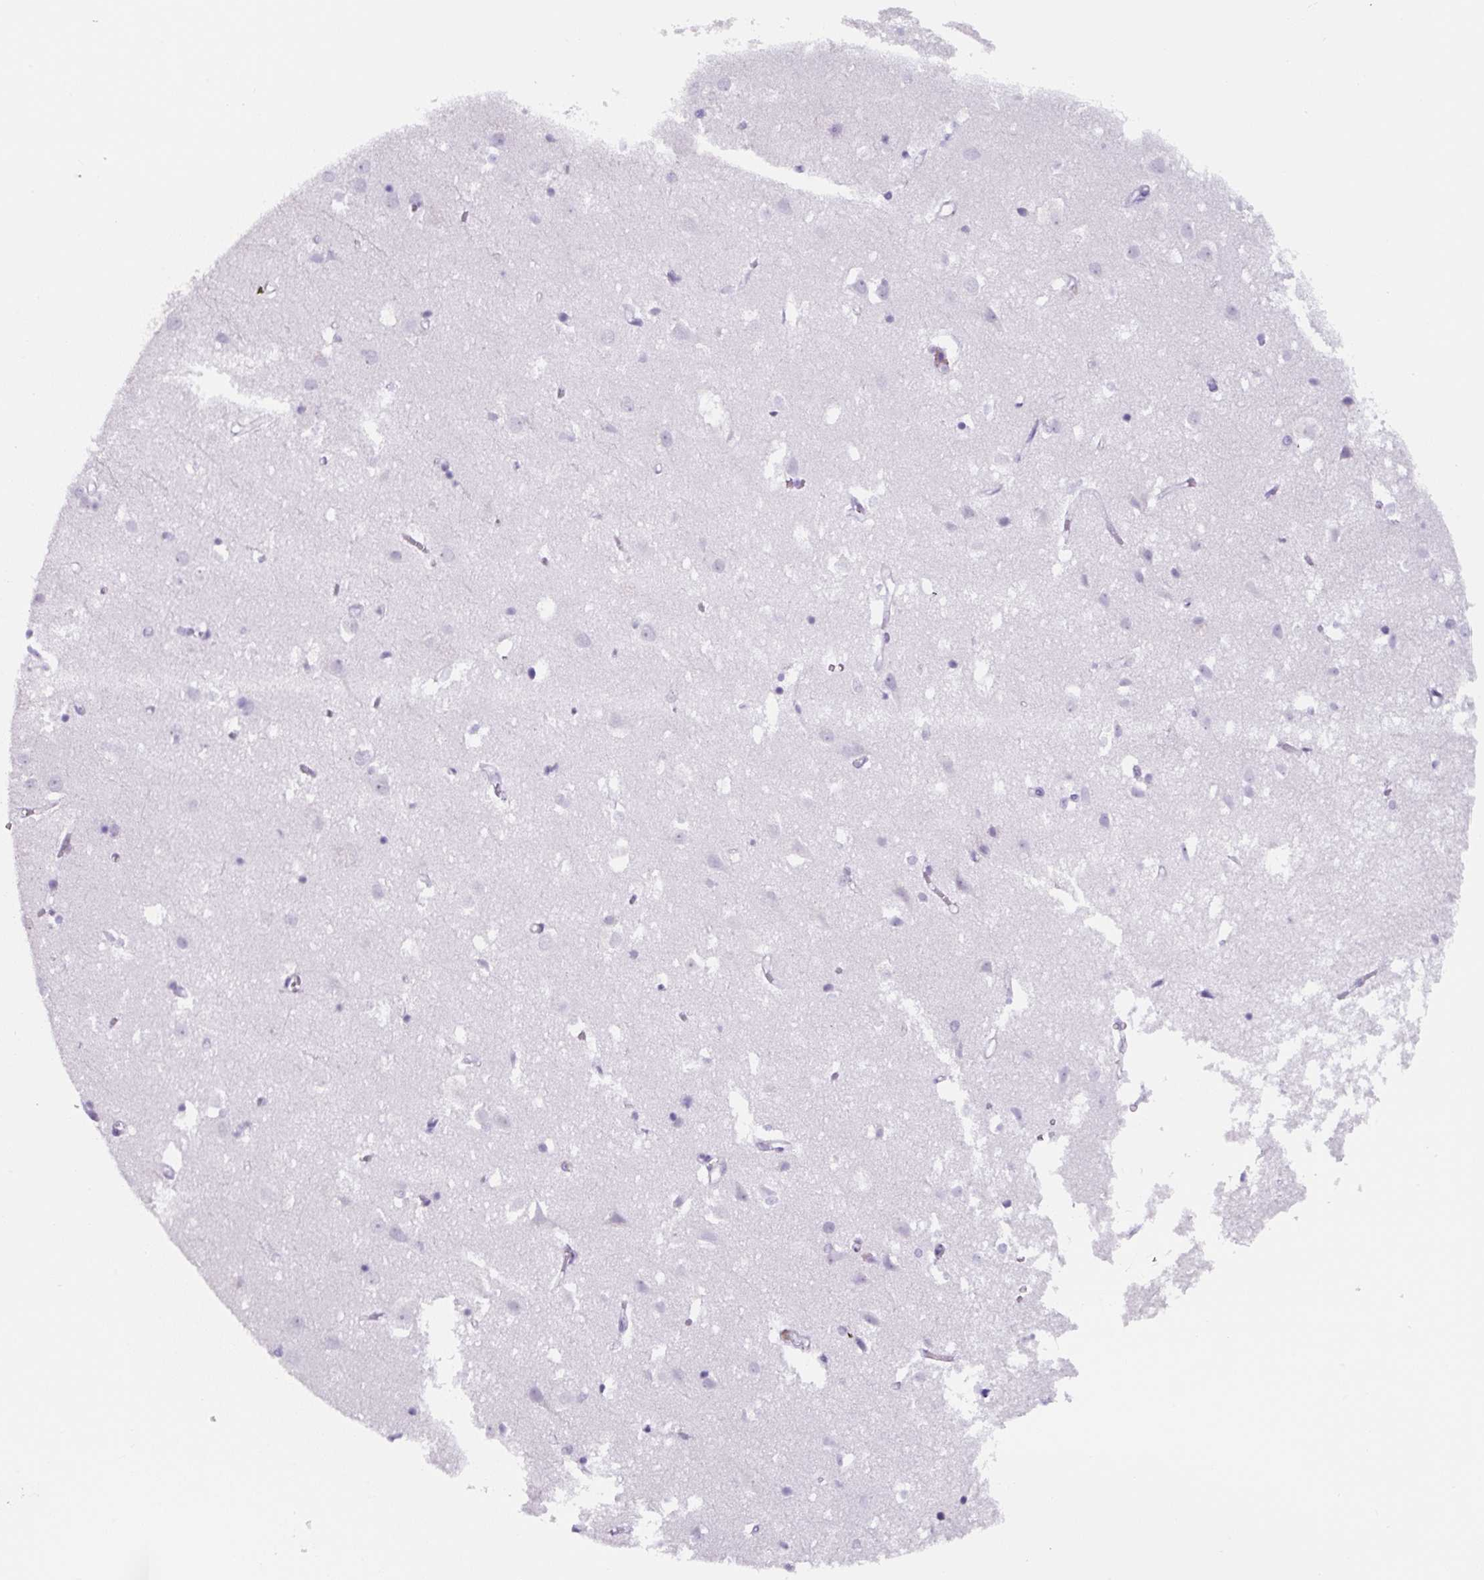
{"staining": {"intensity": "negative", "quantity": "none", "location": "none"}, "tissue": "cerebral cortex", "cell_type": "Endothelial cells", "image_type": "normal", "snomed": [{"axis": "morphology", "description": "Normal tissue, NOS"}, {"axis": "topography", "description": "Cerebral cortex"}], "caption": "An IHC micrograph of benign cerebral cortex is shown. There is no staining in endothelial cells of cerebral cortex.", "gene": "TNFRSF8", "patient": {"sex": "male", "age": 70}}